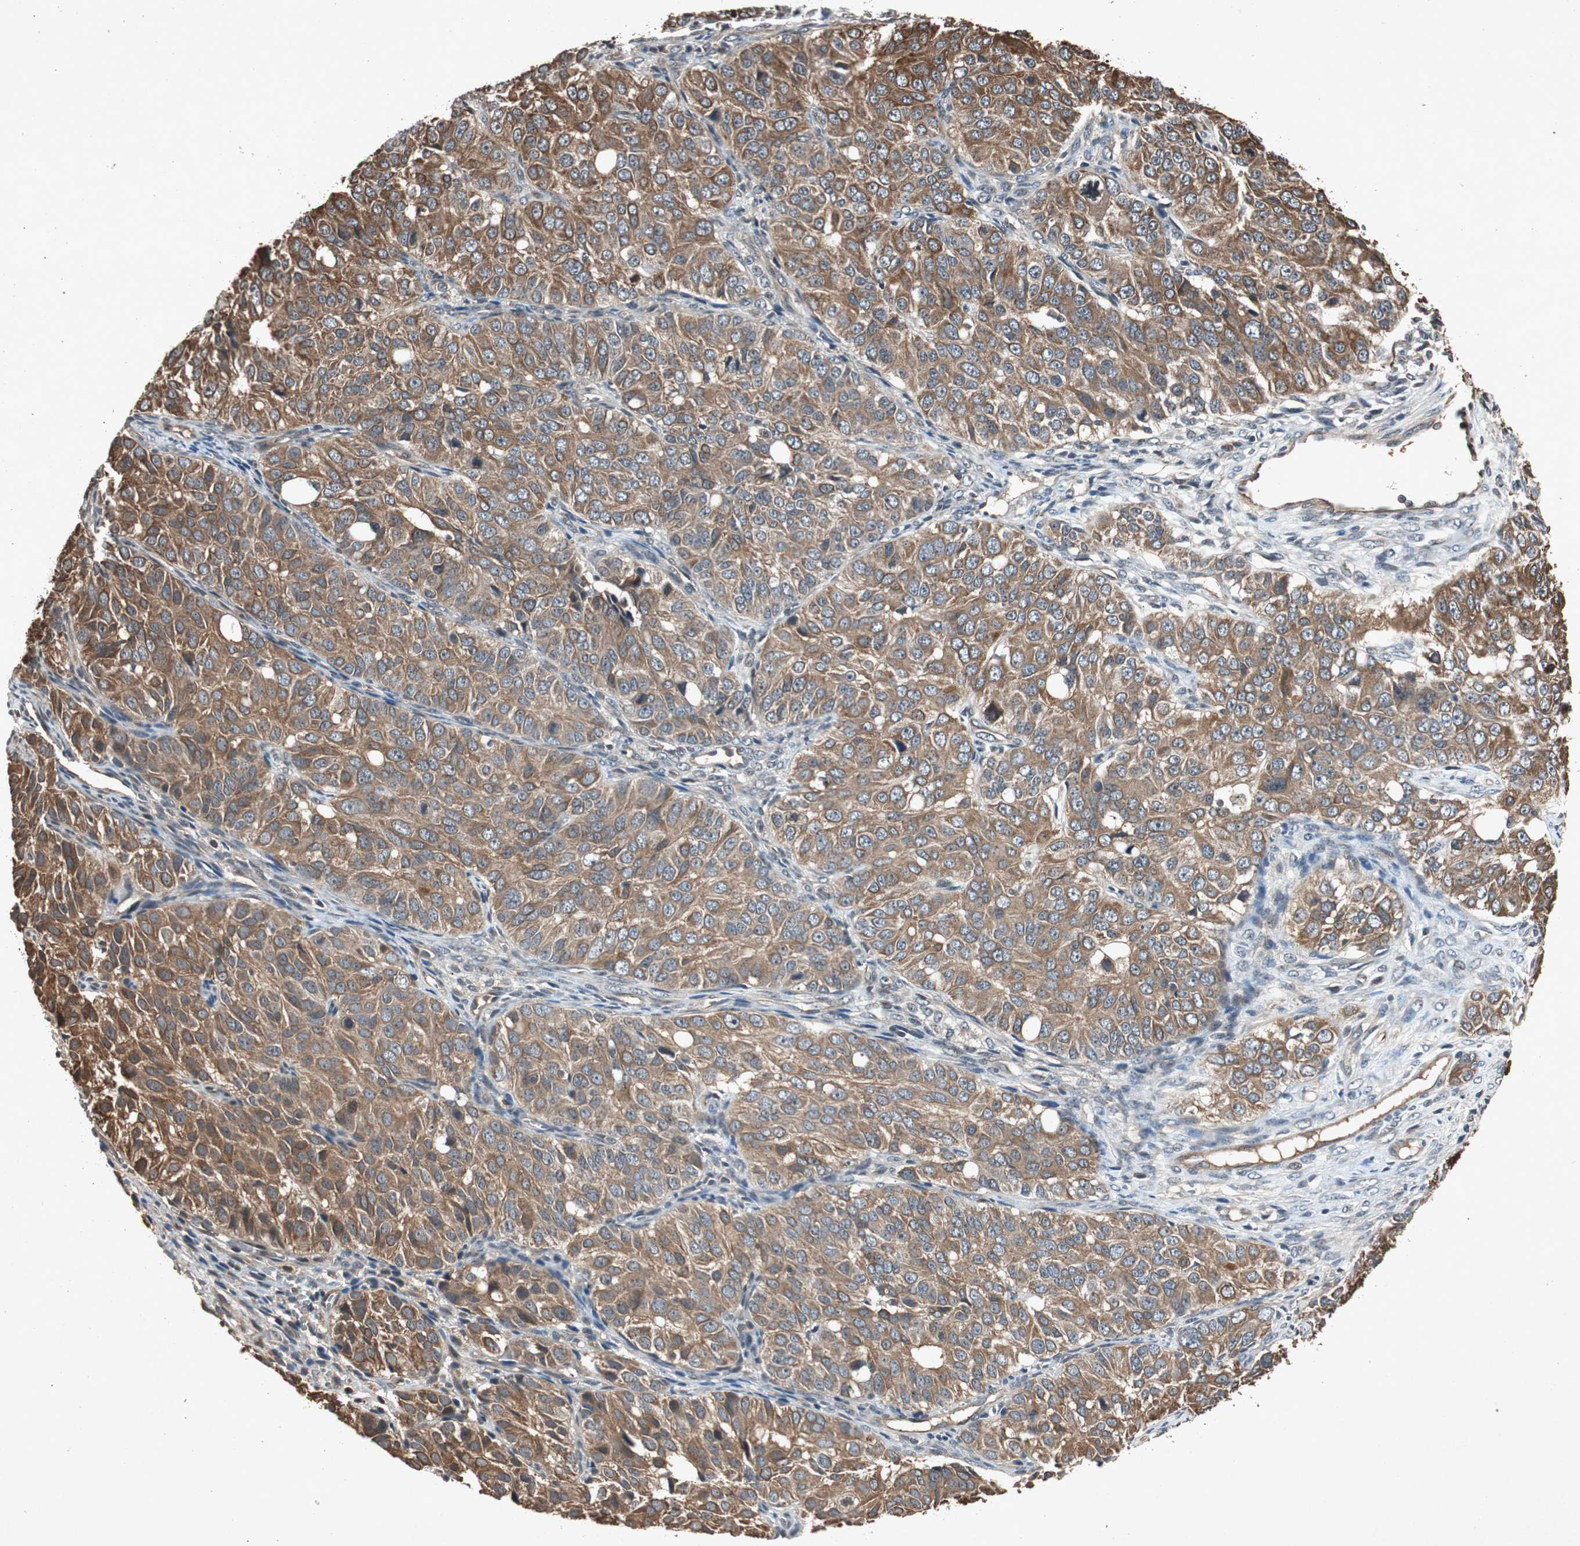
{"staining": {"intensity": "strong", "quantity": ">75%", "location": "cytoplasmic/membranous"}, "tissue": "ovarian cancer", "cell_type": "Tumor cells", "image_type": "cancer", "snomed": [{"axis": "morphology", "description": "Carcinoma, endometroid"}, {"axis": "topography", "description": "Ovary"}], "caption": "Human ovarian cancer stained with a brown dye exhibits strong cytoplasmic/membranous positive expression in about >75% of tumor cells.", "gene": "SLIT2", "patient": {"sex": "female", "age": 51}}